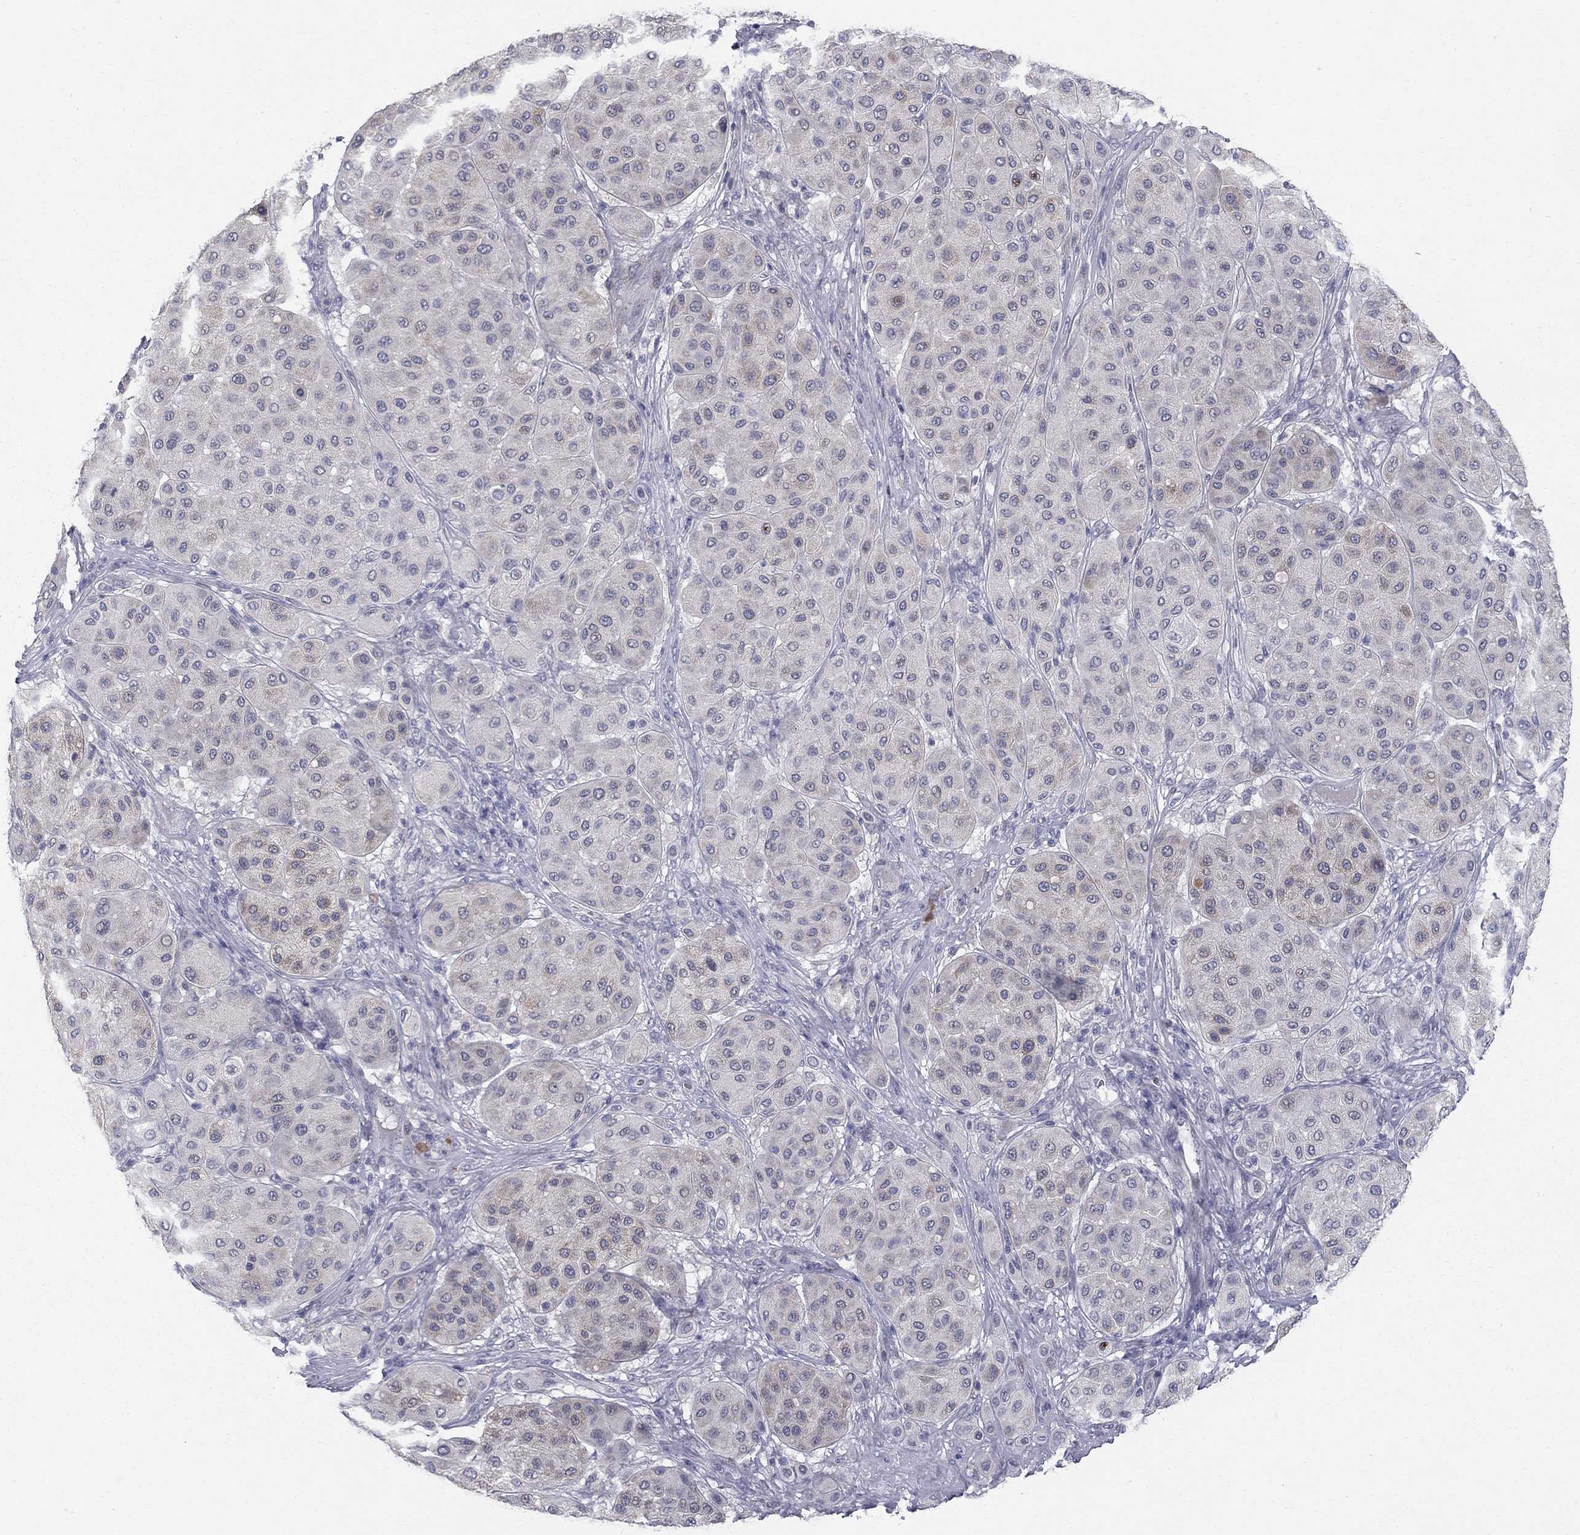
{"staining": {"intensity": "negative", "quantity": "none", "location": "none"}, "tissue": "melanoma", "cell_type": "Tumor cells", "image_type": "cancer", "snomed": [{"axis": "morphology", "description": "Malignant melanoma, Metastatic site"}, {"axis": "topography", "description": "Smooth muscle"}], "caption": "This is an IHC histopathology image of human melanoma. There is no staining in tumor cells.", "gene": "NTRK2", "patient": {"sex": "male", "age": 41}}